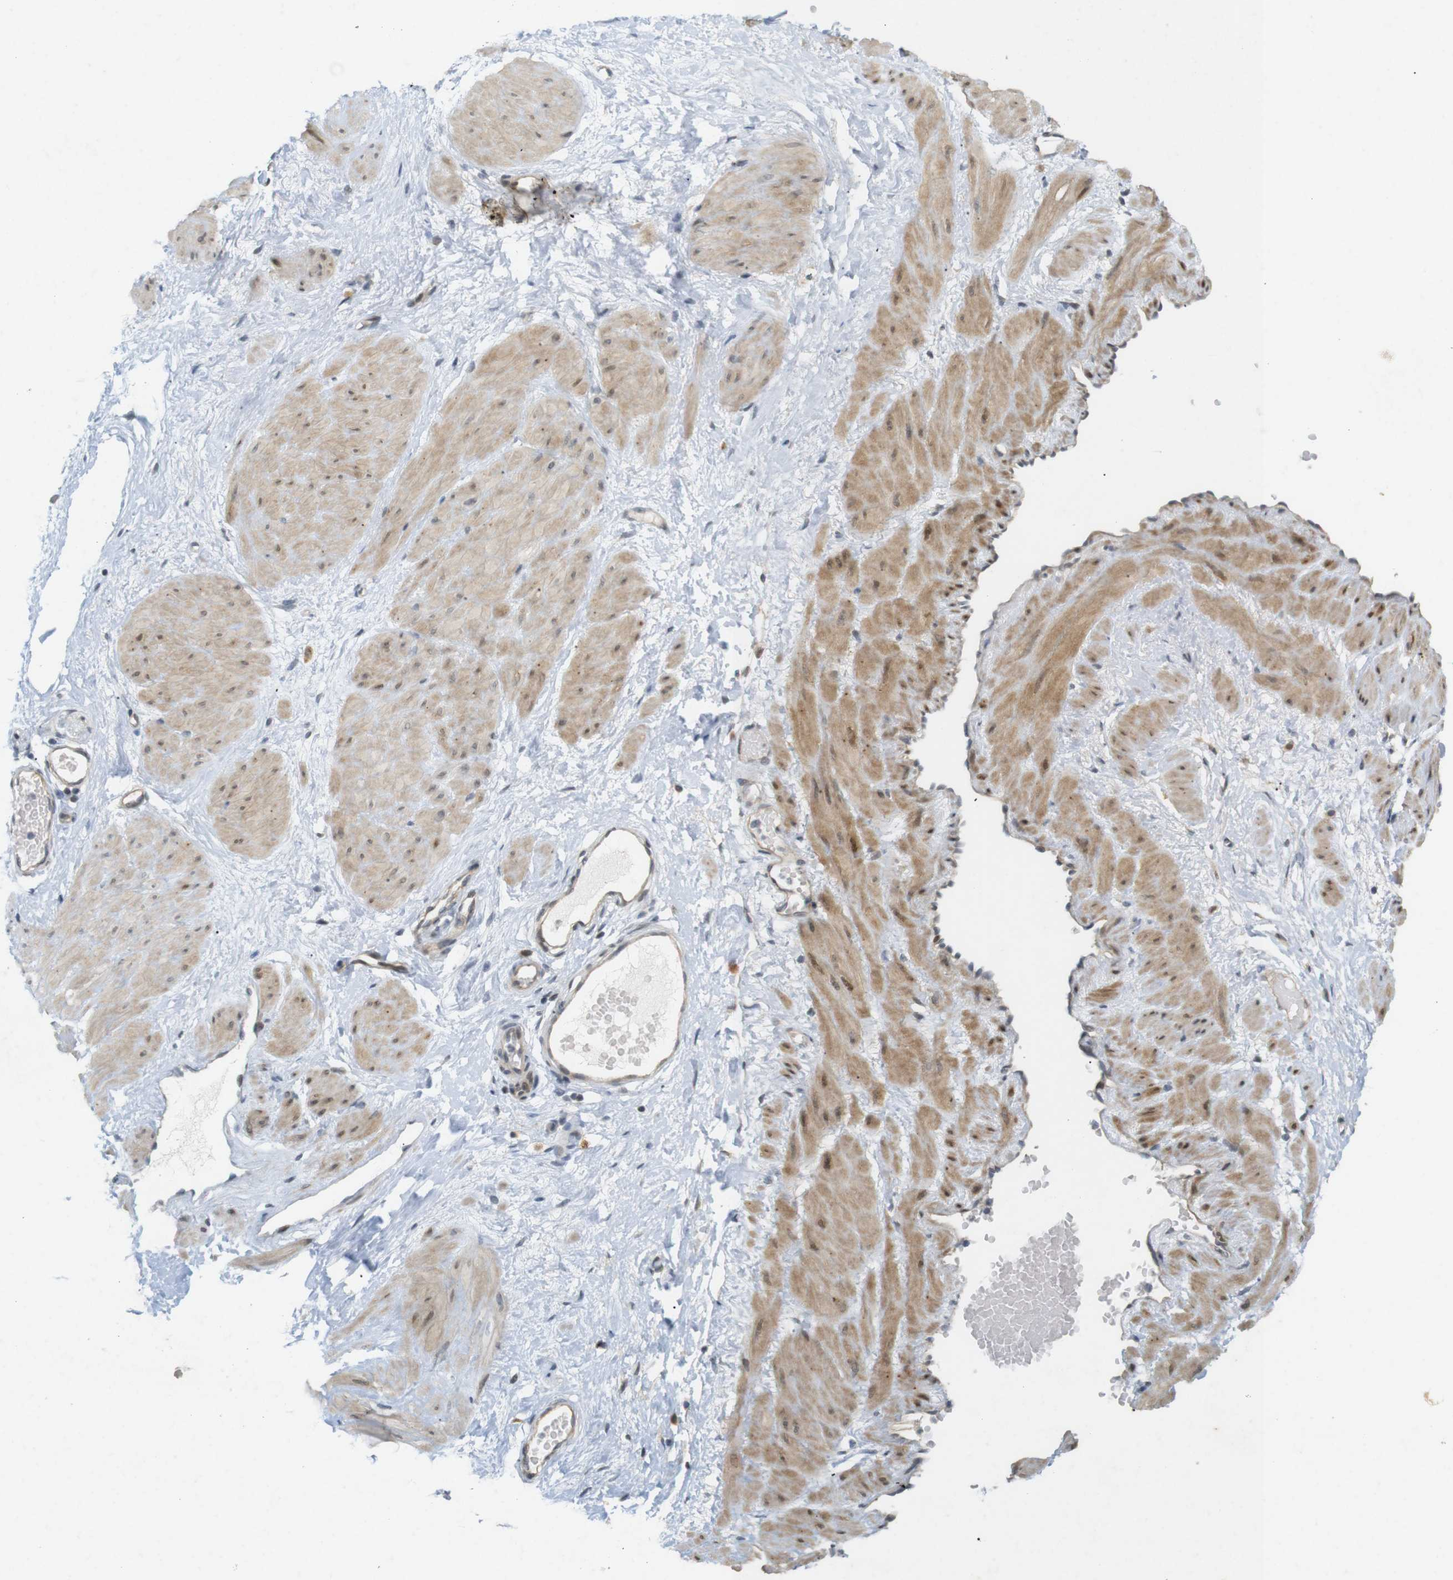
{"staining": {"intensity": "weak", "quantity": "<25%", "location": "cytoplasmic/membranous"}, "tissue": "adipose tissue", "cell_type": "Adipocytes", "image_type": "normal", "snomed": [{"axis": "morphology", "description": "Normal tissue, NOS"}, {"axis": "topography", "description": "Soft tissue"}, {"axis": "topography", "description": "Vascular tissue"}], "caption": "High magnification brightfield microscopy of unremarkable adipose tissue stained with DAB (3,3'-diaminobenzidine) (brown) and counterstained with hematoxylin (blue): adipocytes show no significant positivity. (DAB (3,3'-diaminobenzidine) immunohistochemistry, high magnification).", "gene": "PPP1R14A", "patient": {"sex": "female", "age": 35}}